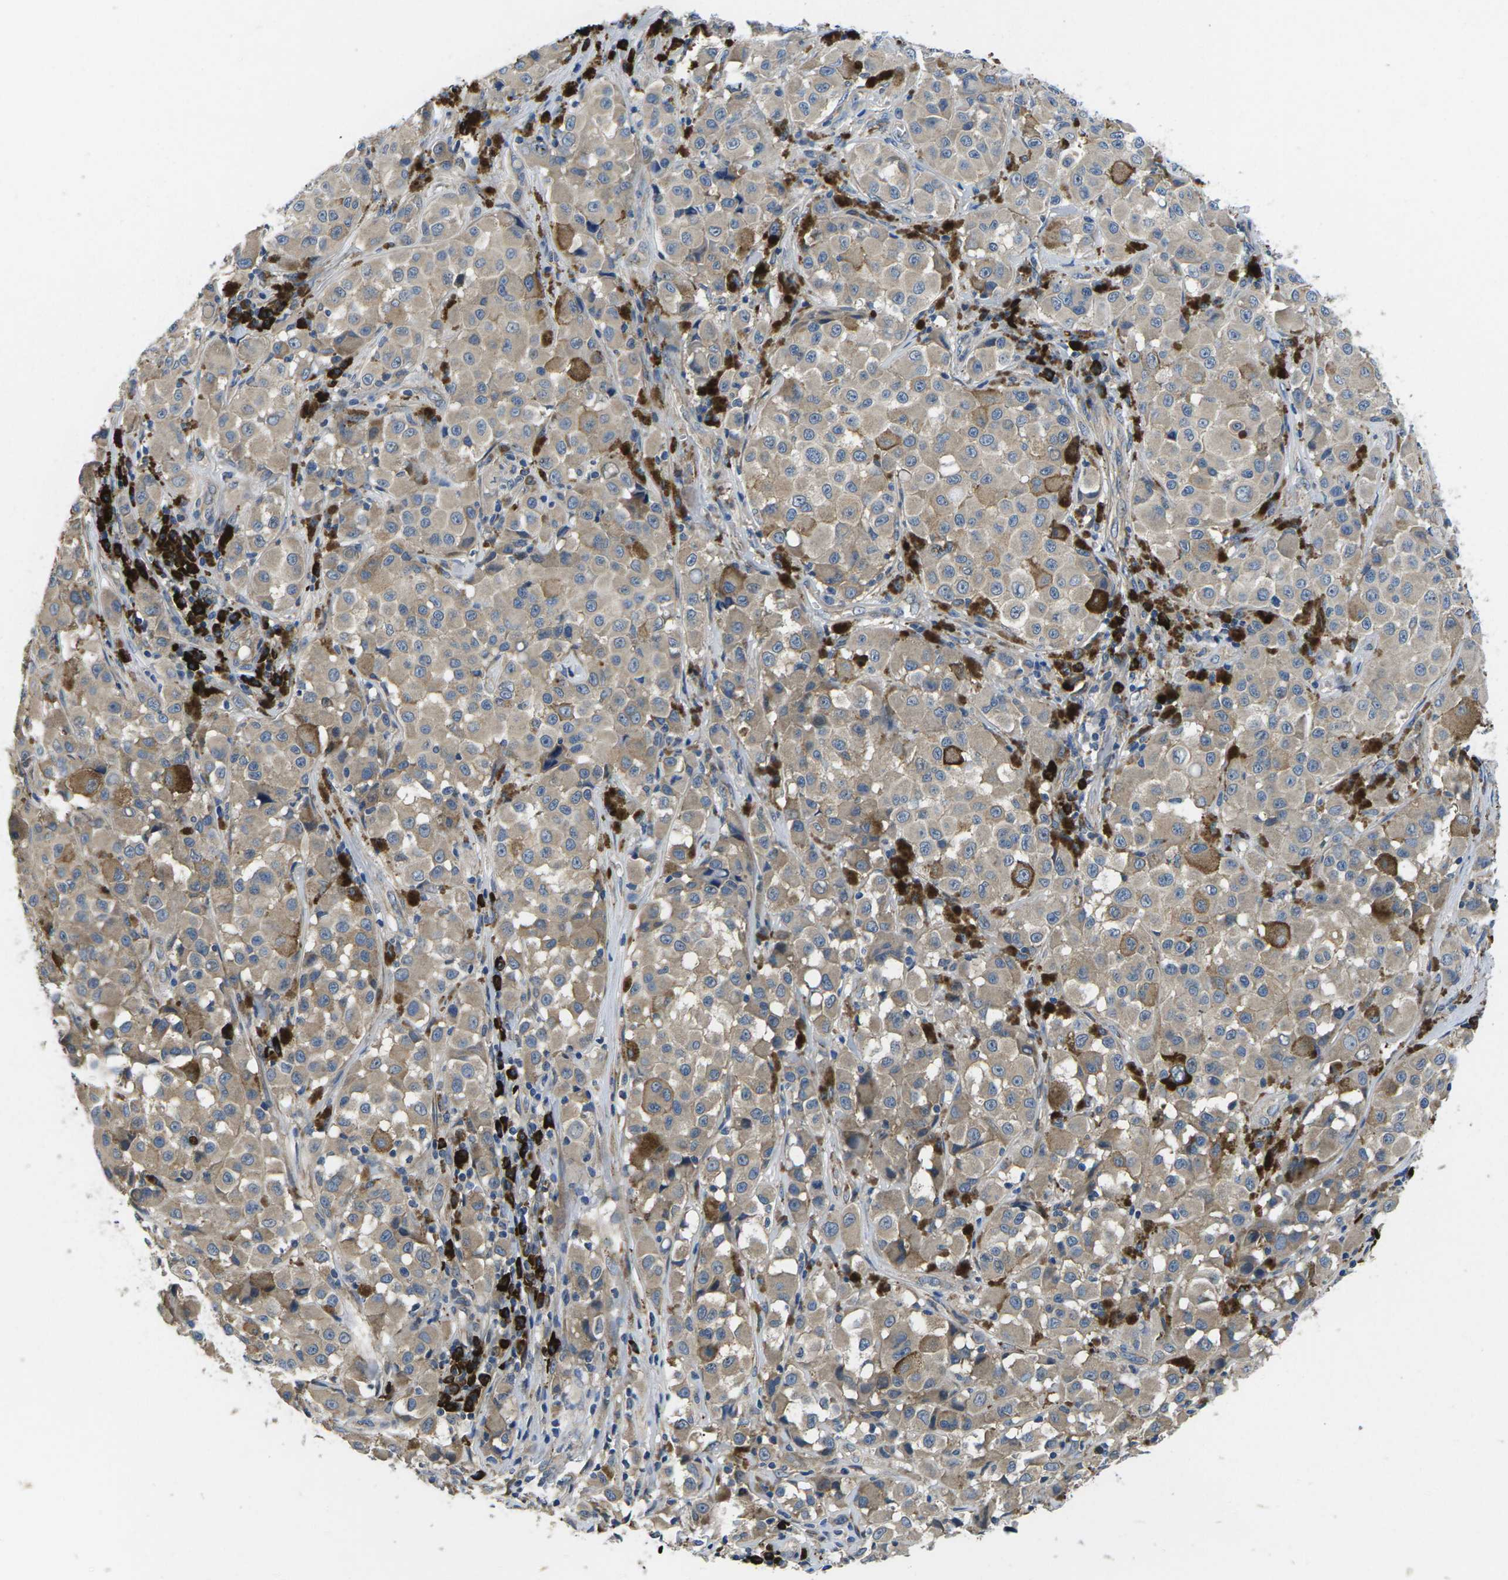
{"staining": {"intensity": "weak", "quantity": "25%-75%", "location": "cytoplasmic/membranous"}, "tissue": "melanoma", "cell_type": "Tumor cells", "image_type": "cancer", "snomed": [{"axis": "morphology", "description": "Malignant melanoma, NOS"}, {"axis": "topography", "description": "Skin"}], "caption": "An image of malignant melanoma stained for a protein demonstrates weak cytoplasmic/membranous brown staining in tumor cells. The protein is stained brown, and the nuclei are stained in blue (DAB (3,3'-diaminobenzidine) IHC with brightfield microscopy, high magnification).", "gene": "PLCE1", "patient": {"sex": "male", "age": 84}}